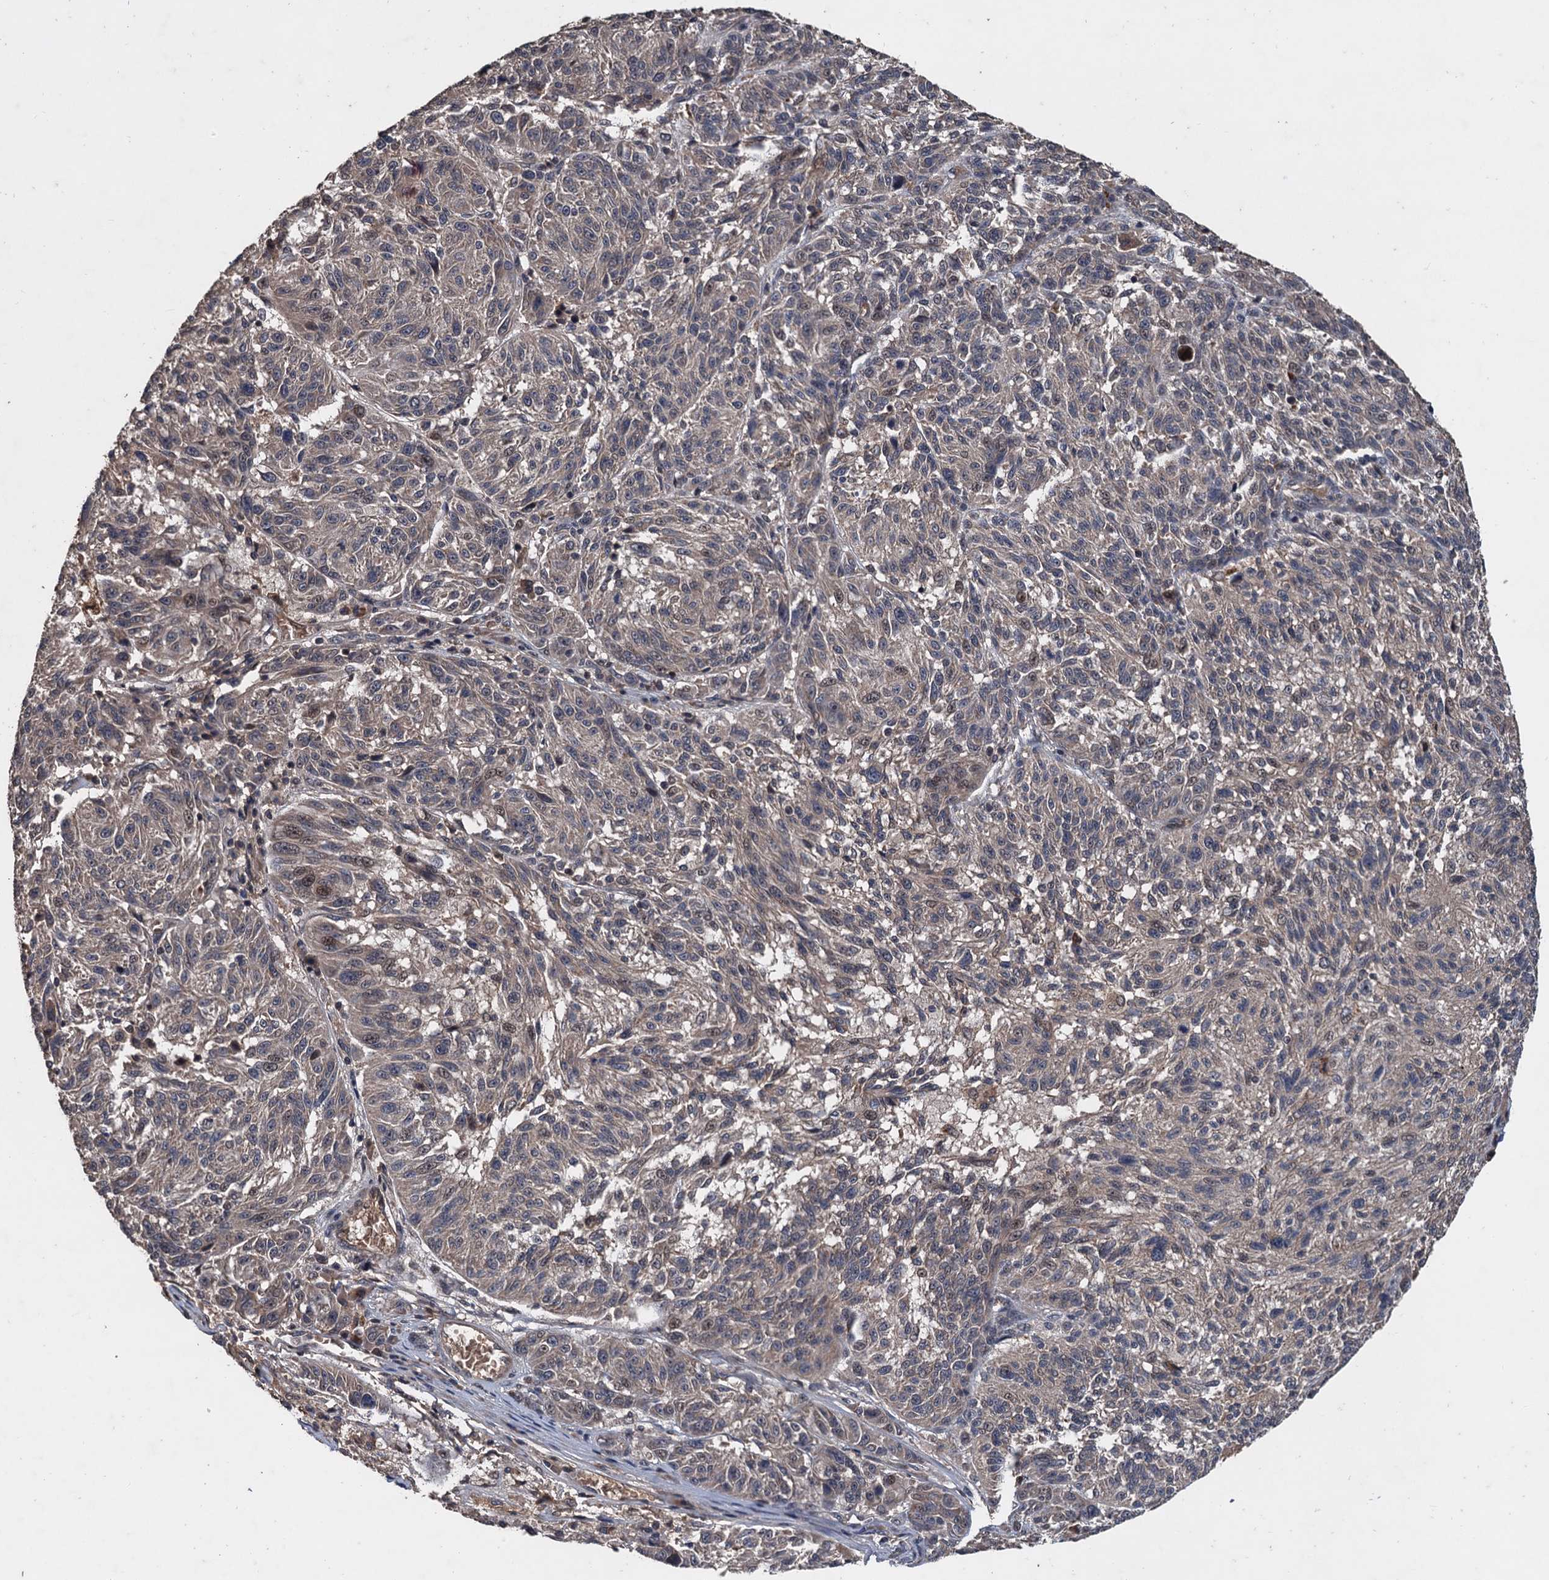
{"staining": {"intensity": "weak", "quantity": "25%-75%", "location": "cytoplasmic/membranous,nuclear"}, "tissue": "melanoma", "cell_type": "Tumor cells", "image_type": "cancer", "snomed": [{"axis": "morphology", "description": "Malignant melanoma, NOS"}, {"axis": "topography", "description": "Skin"}], "caption": "Human malignant melanoma stained with a protein marker displays weak staining in tumor cells.", "gene": "ZNF438", "patient": {"sex": "male", "age": 53}}